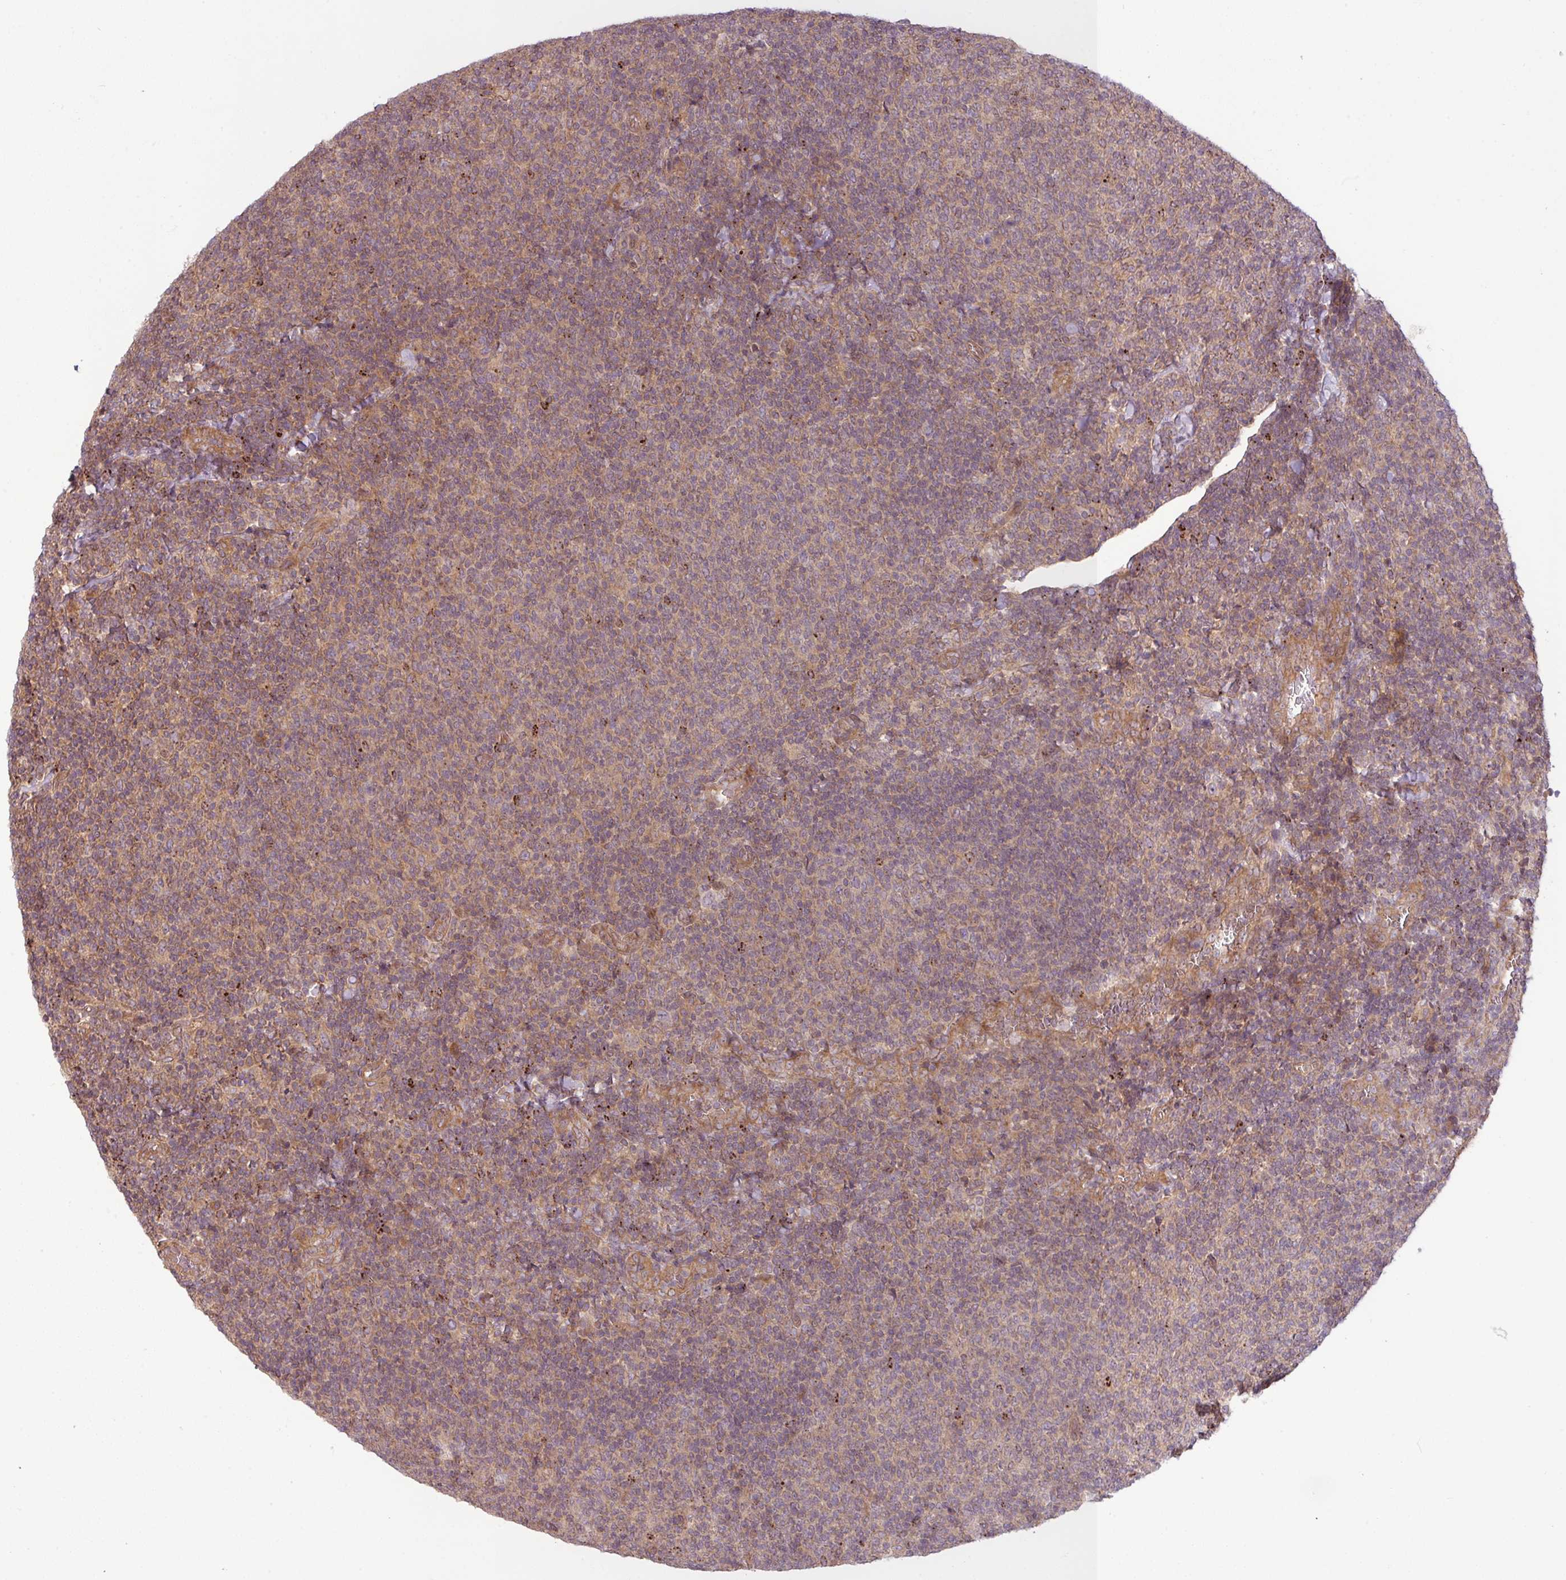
{"staining": {"intensity": "weak", "quantity": "25%-75%", "location": "cytoplasmic/membranous"}, "tissue": "lymphoma", "cell_type": "Tumor cells", "image_type": "cancer", "snomed": [{"axis": "morphology", "description": "Malignant lymphoma, non-Hodgkin's type, Low grade"}, {"axis": "topography", "description": "Lymph node"}], "caption": "High-power microscopy captured an immunohistochemistry (IHC) photomicrograph of lymphoma, revealing weak cytoplasmic/membranous expression in about 25%-75% of tumor cells. The staining was performed using DAB (3,3'-diaminobenzidine), with brown indicating positive protein expression. Nuclei are stained blue with hematoxylin.", "gene": "RNF31", "patient": {"sex": "male", "age": 52}}